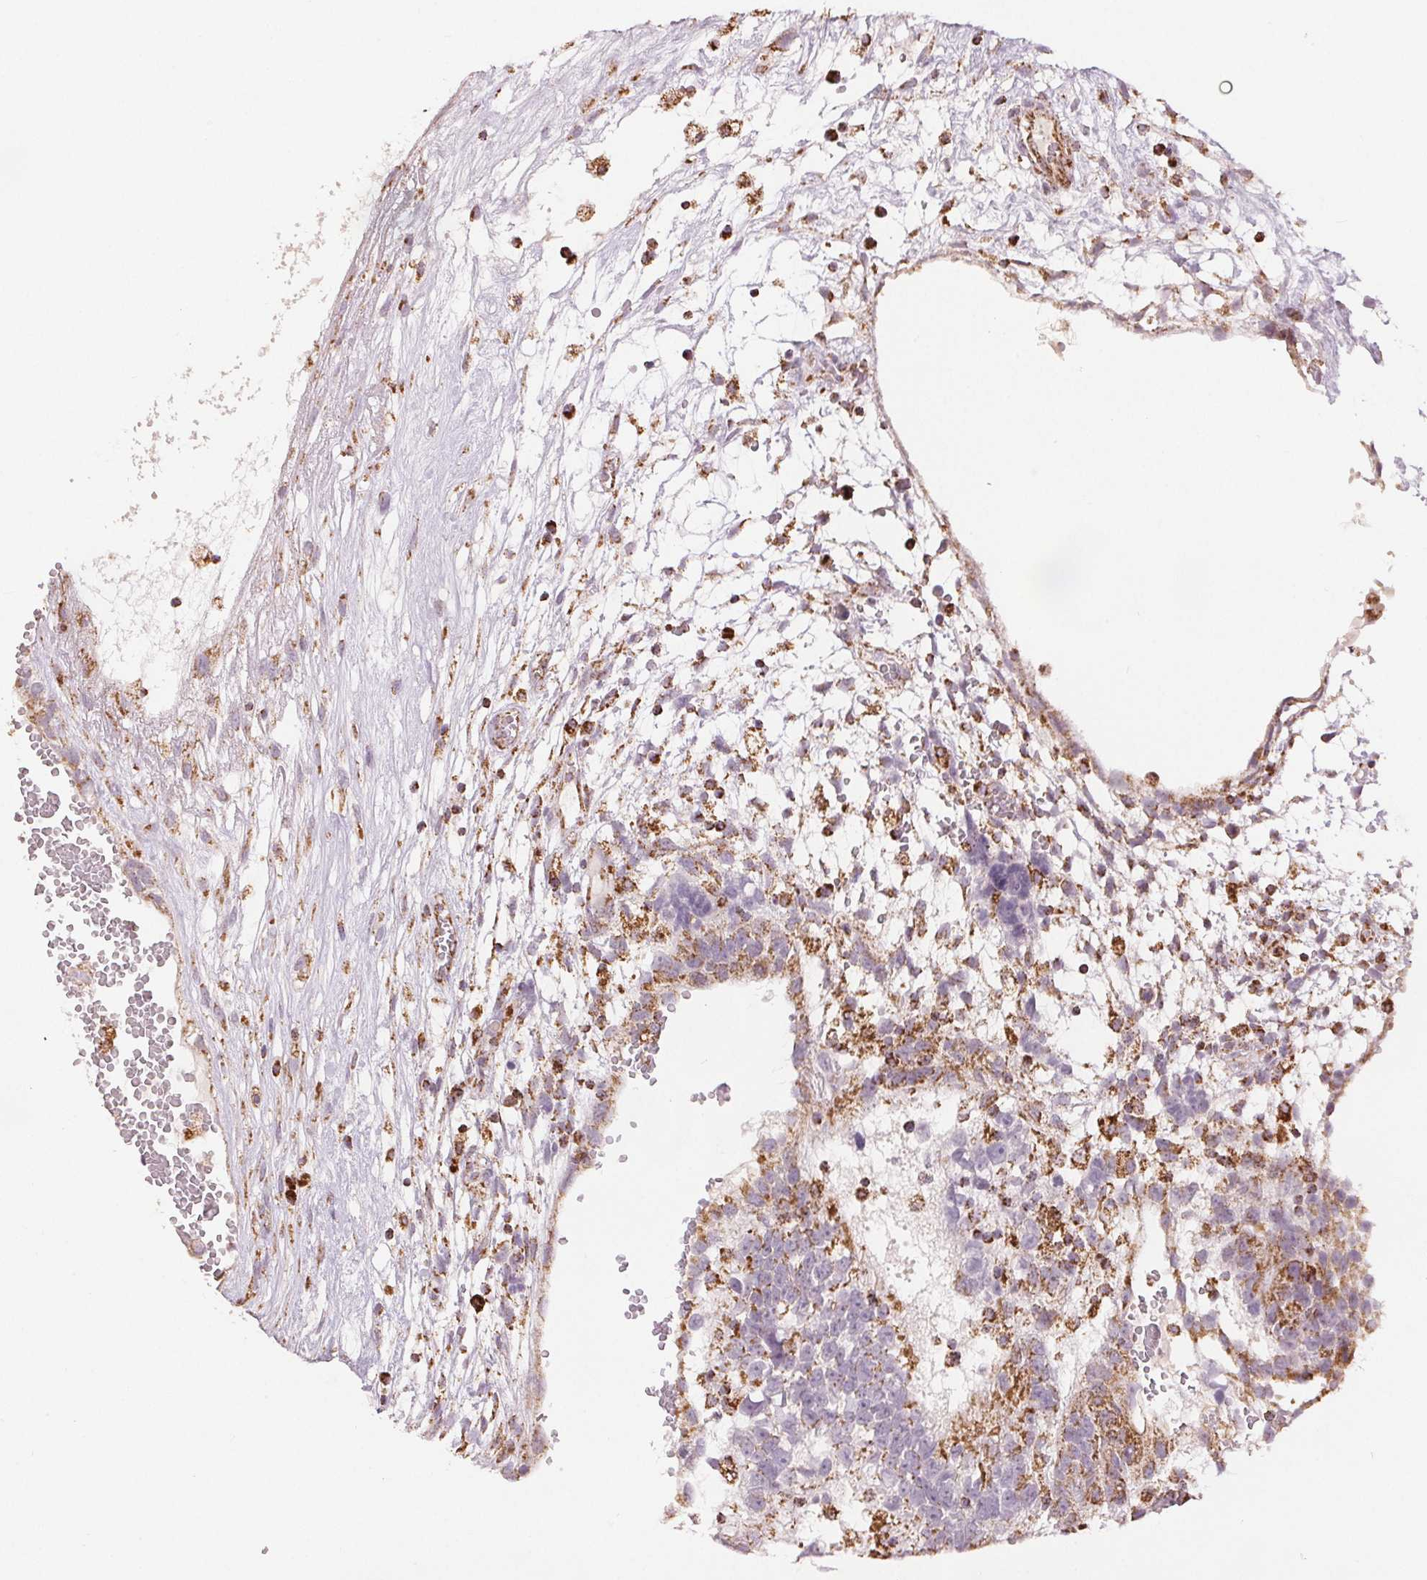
{"staining": {"intensity": "moderate", "quantity": "25%-75%", "location": "cytoplasmic/membranous"}, "tissue": "testis cancer", "cell_type": "Tumor cells", "image_type": "cancer", "snomed": [{"axis": "morphology", "description": "Normal tissue, NOS"}, {"axis": "morphology", "description": "Carcinoma, Embryonal, NOS"}, {"axis": "topography", "description": "Testis"}], "caption": "IHC staining of testis cancer, which reveals medium levels of moderate cytoplasmic/membranous staining in approximately 25%-75% of tumor cells indicating moderate cytoplasmic/membranous protein staining. The staining was performed using DAB (3,3'-diaminobenzidine) (brown) for protein detection and nuclei were counterstained in hematoxylin (blue).", "gene": "SDHB", "patient": {"sex": "male", "age": 32}}